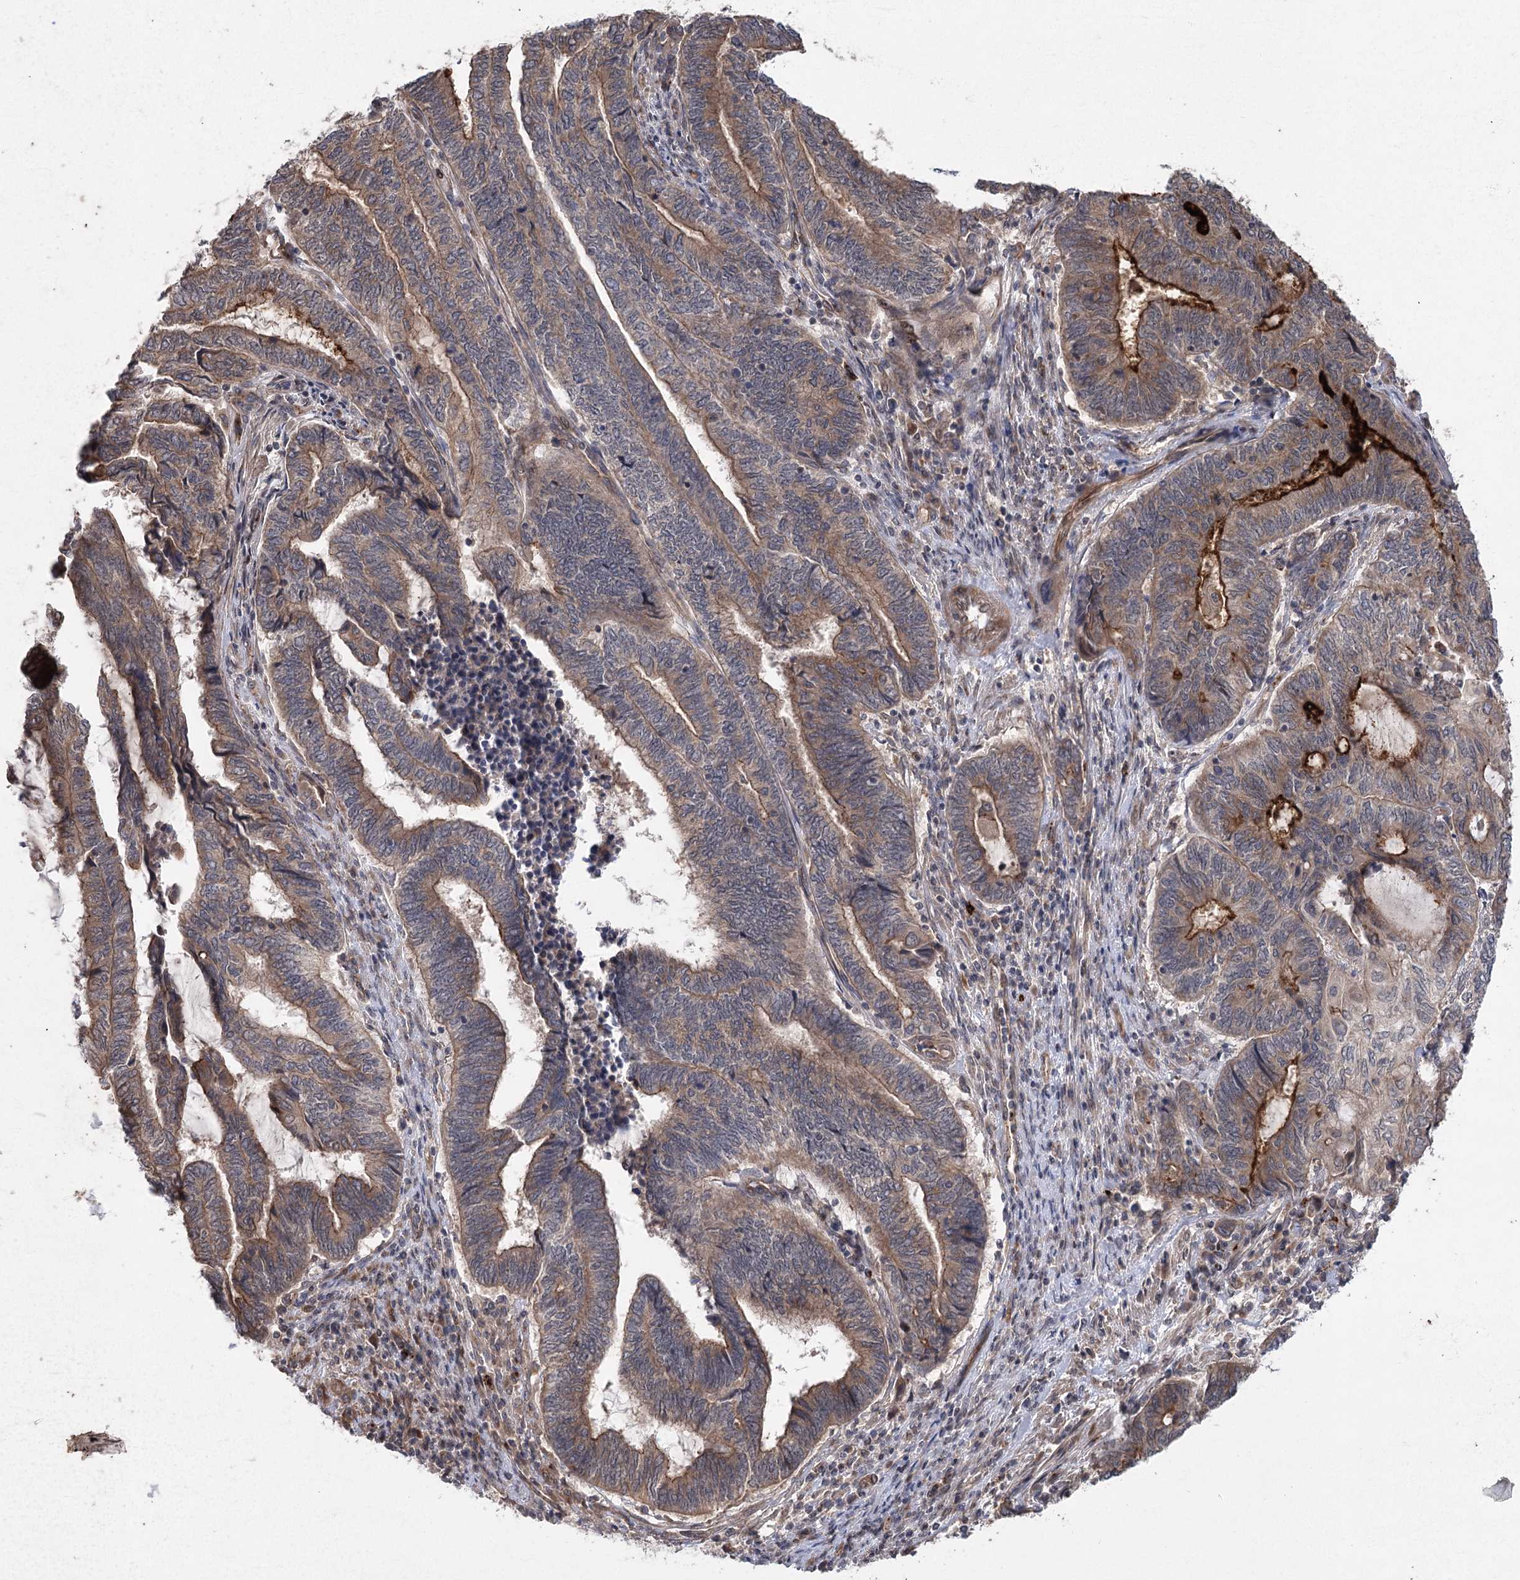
{"staining": {"intensity": "strong", "quantity": ">75%", "location": "cytoplasmic/membranous"}, "tissue": "endometrial cancer", "cell_type": "Tumor cells", "image_type": "cancer", "snomed": [{"axis": "morphology", "description": "Adenocarcinoma, NOS"}, {"axis": "topography", "description": "Uterus"}, {"axis": "topography", "description": "Endometrium"}], "caption": "Endometrial cancer was stained to show a protein in brown. There is high levels of strong cytoplasmic/membranous staining in about >75% of tumor cells.", "gene": "METTL24", "patient": {"sex": "female", "age": 70}}